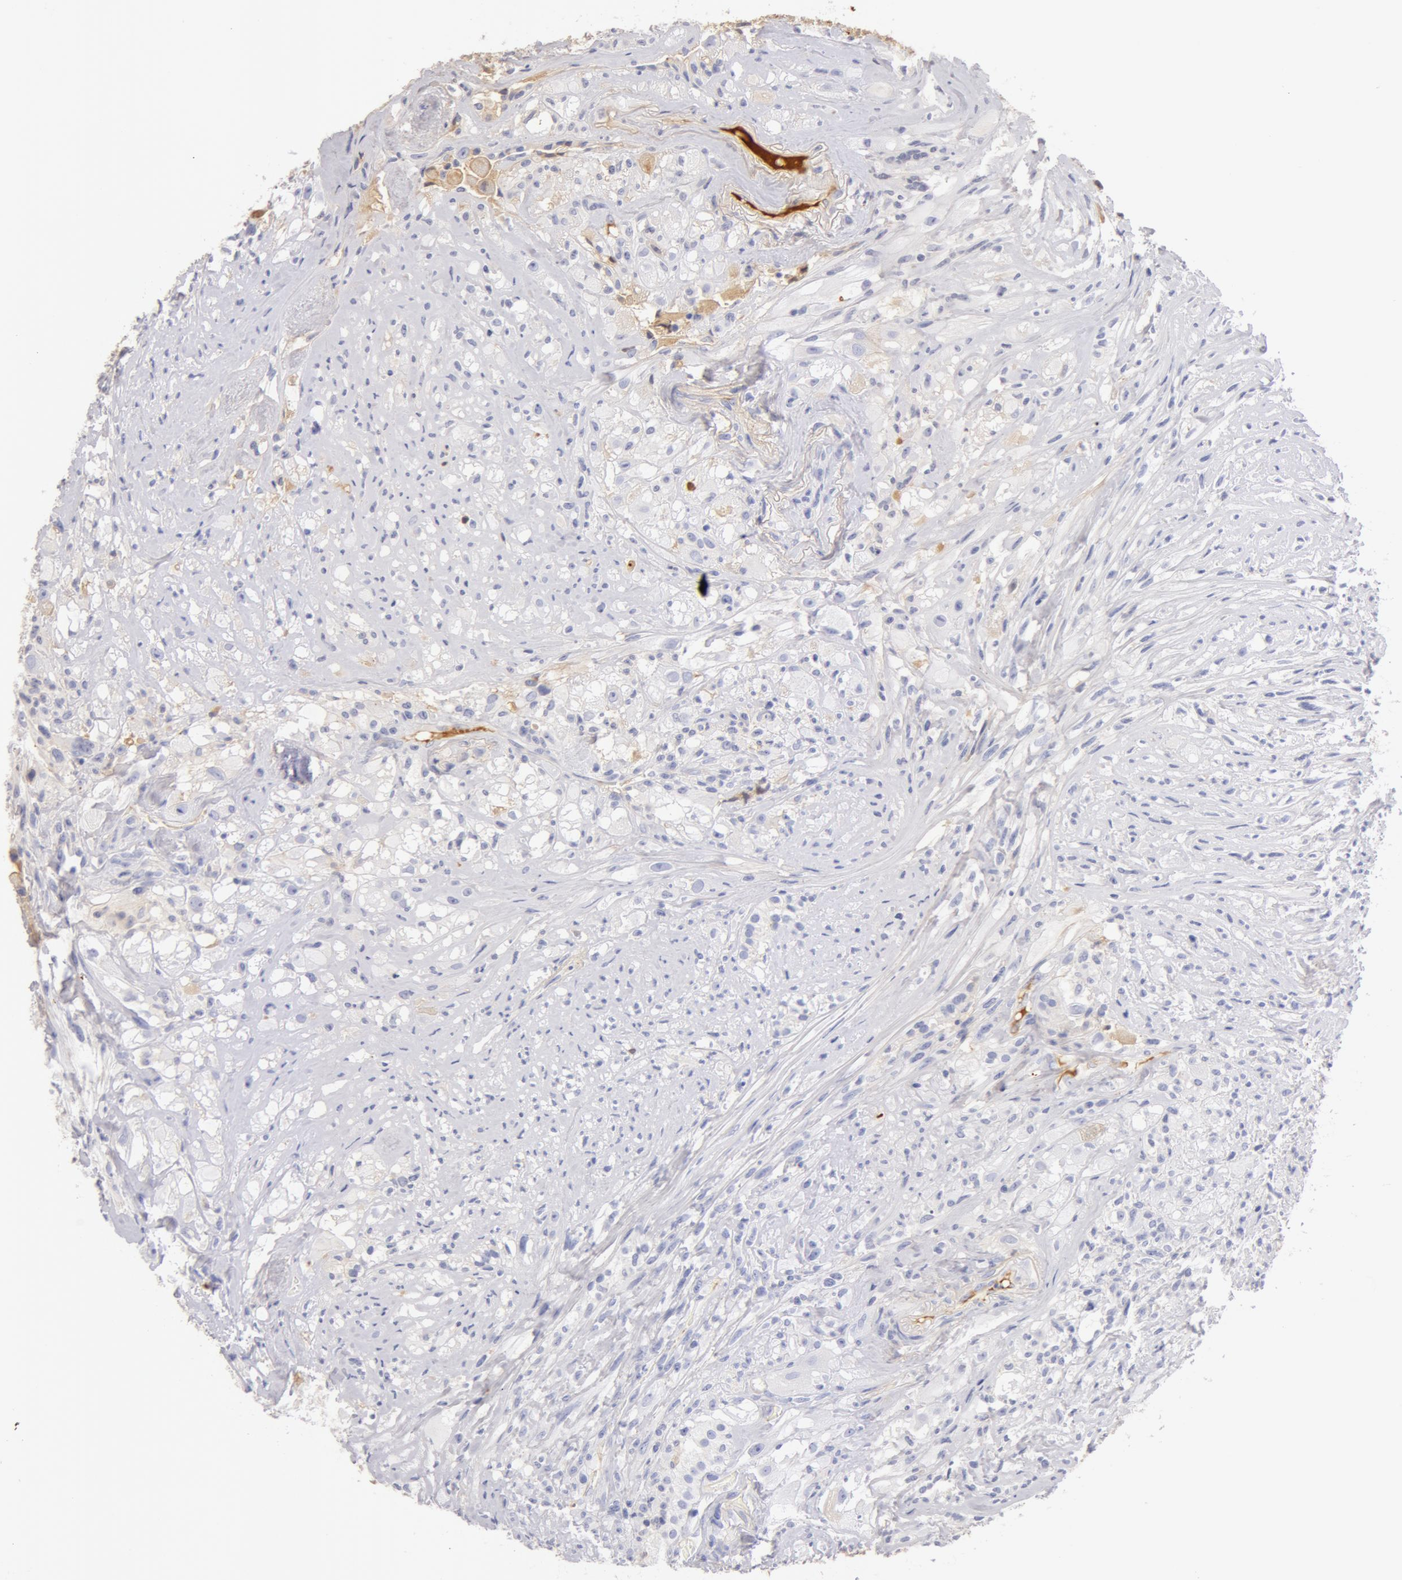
{"staining": {"intensity": "negative", "quantity": "none", "location": "none"}, "tissue": "glioma", "cell_type": "Tumor cells", "image_type": "cancer", "snomed": [{"axis": "morphology", "description": "Glioma, malignant, High grade"}, {"axis": "topography", "description": "Brain"}], "caption": "Immunohistochemical staining of human malignant glioma (high-grade) exhibits no significant staining in tumor cells.", "gene": "GC", "patient": {"sex": "male", "age": 48}}